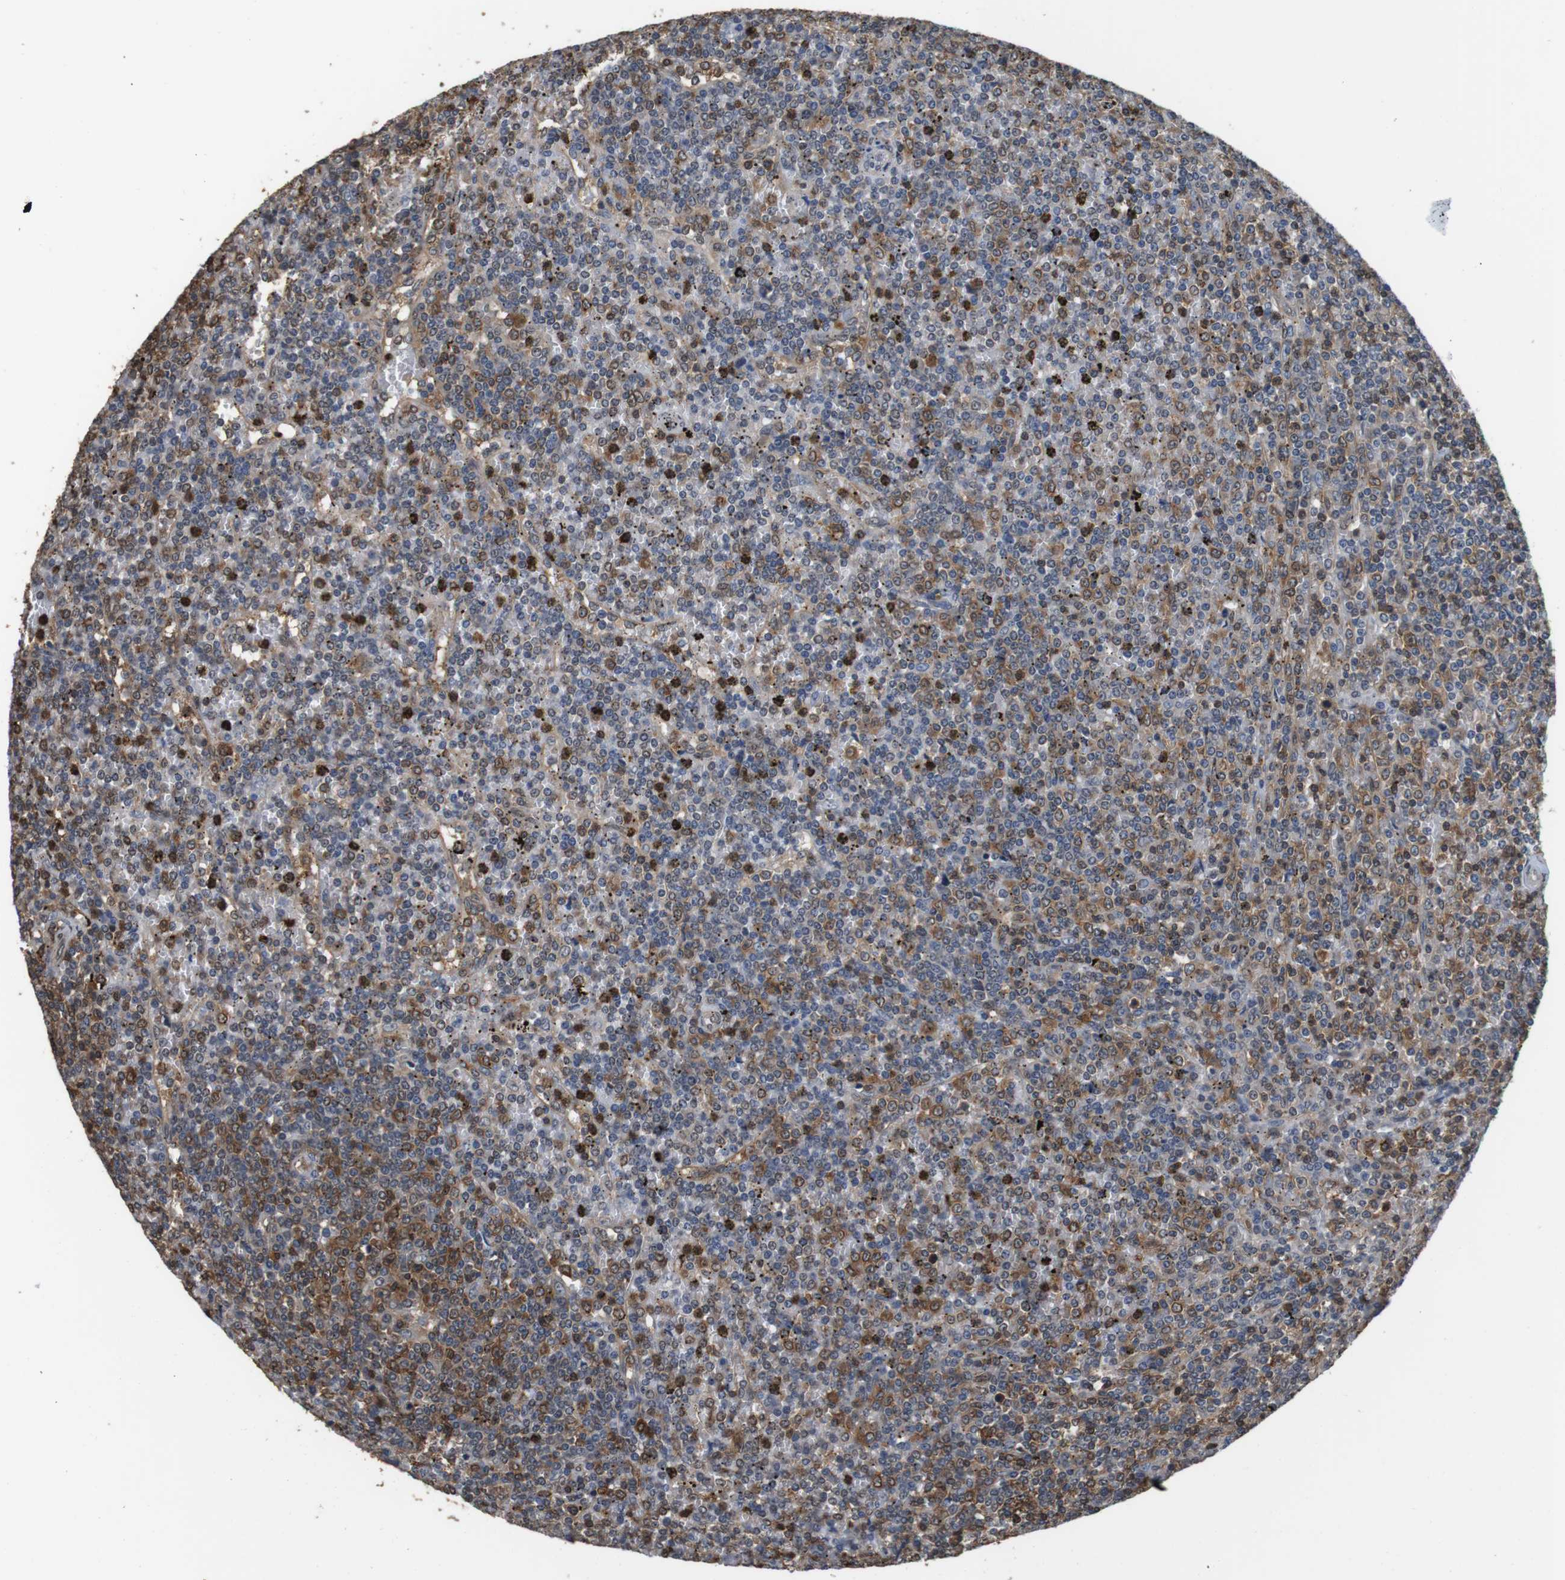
{"staining": {"intensity": "moderate", "quantity": "25%-75%", "location": "cytoplasmic/membranous,nuclear"}, "tissue": "lymphoma", "cell_type": "Tumor cells", "image_type": "cancer", "snomed": [{"axis": "morphology", "description": "Malignant lymphoma, non-Hodgkin's type, Low grade"}, {"axis": "topography", "description": "Spleen"}], "caption": "About 25%-75% of tumor cells in human malignant lymphoma, non-Hodgkin's type (low-grade) demonstrate moderate cytoplasmic/membranous and nuclear protein positivity as visualized by brown immunohistochemical staining.", "gene": "LDHA", "patient": {"sex": "female", "age": 19}}